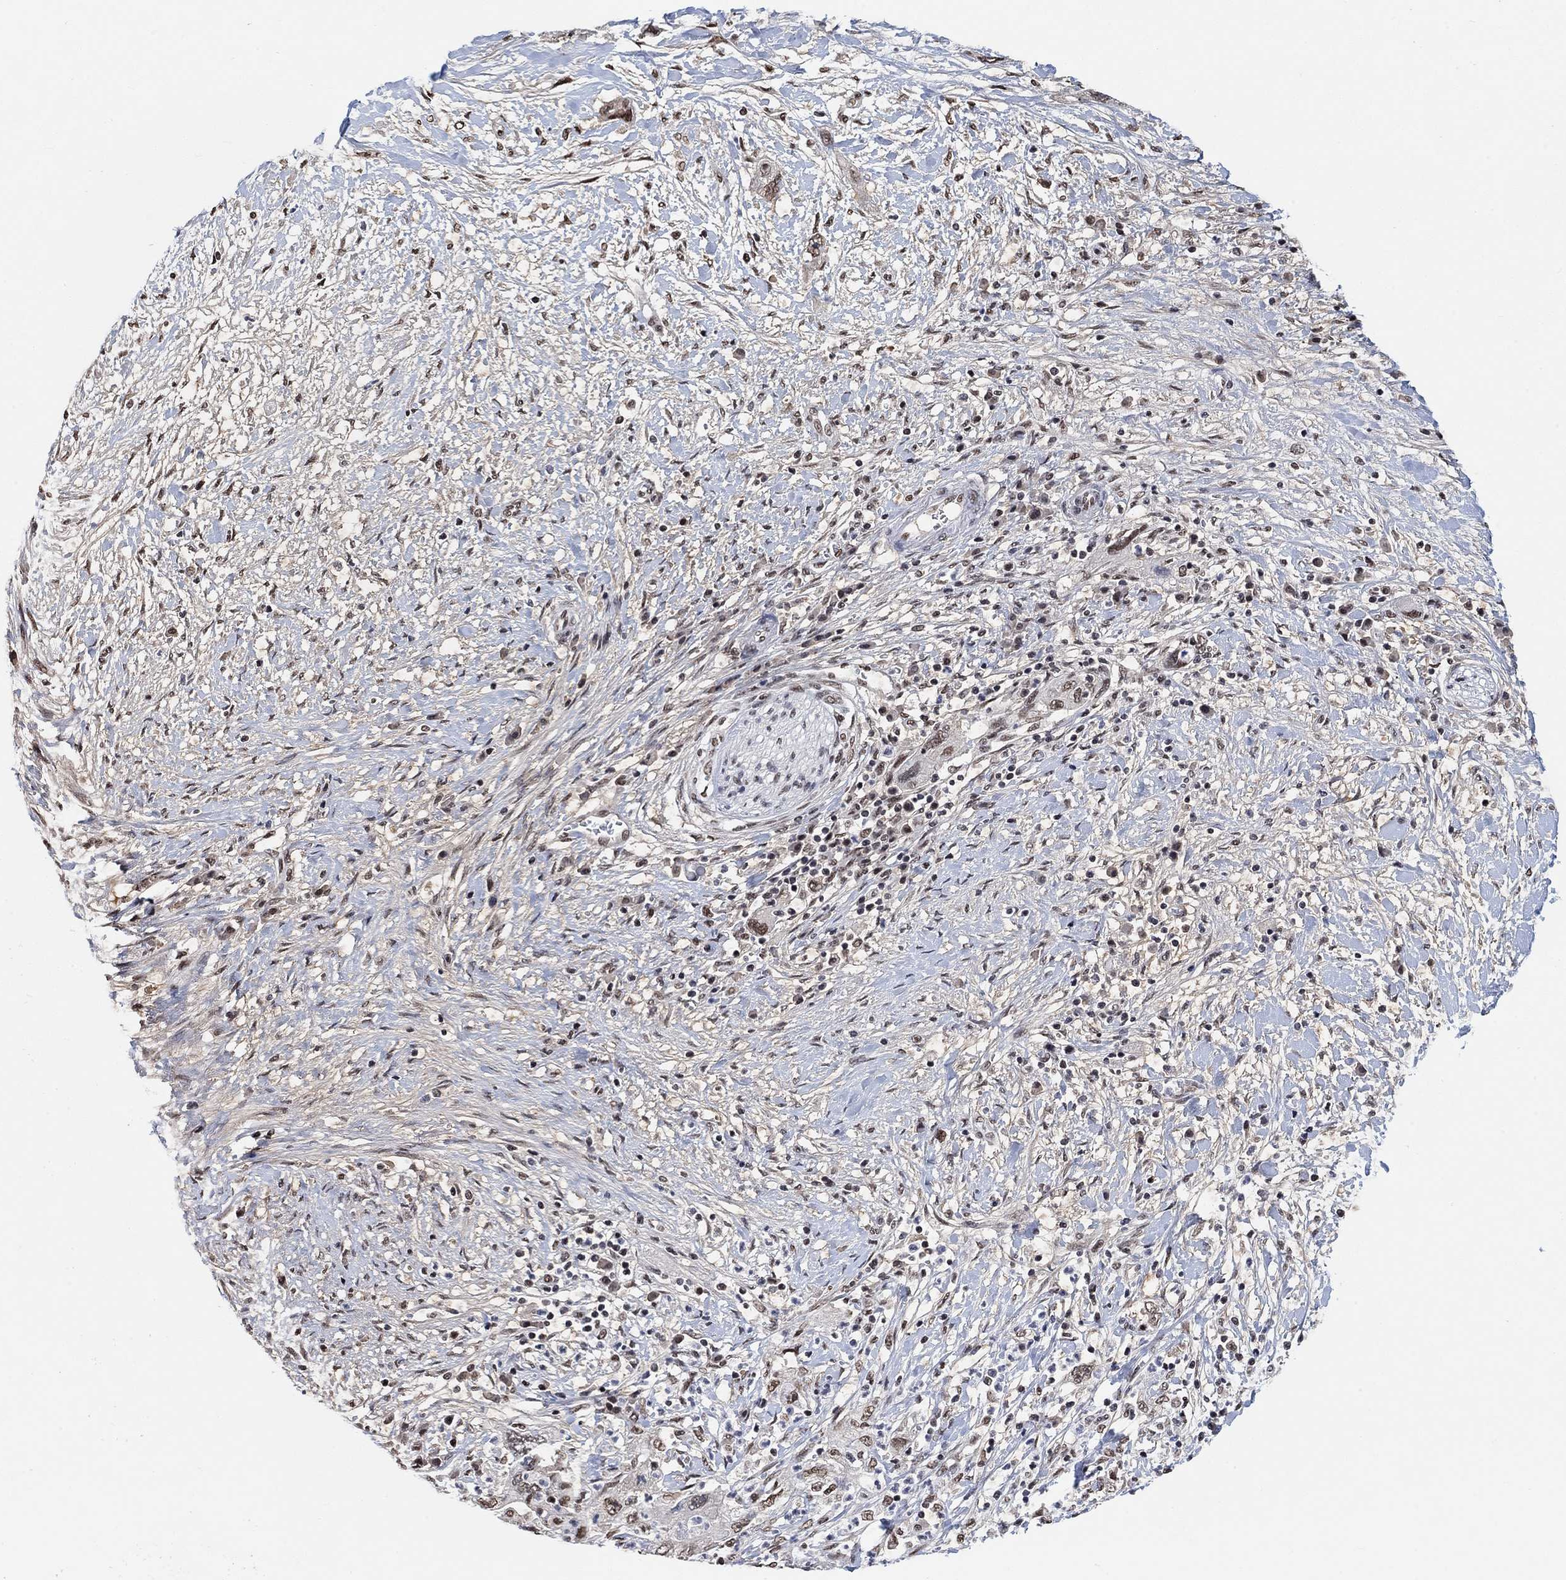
{"staining": {"intensity": "moderate", "quantity": ">75%", "location": "nuclear"}, "tissue": "pancreatic cancer", "cell_type": "Tumor cells", "image_type": "cancer", "snomed": [{"axis": "morphology", "description": "Adenocarcinoma, NOS"}, {"axis": "topography", "description": "Pancreas"}], "caption": "Moderate nuclear protein staining is present in approximately >75% of tumor cells in pancreatic cancer.", "gene": "USP39", "patient": {"sex": "female", "age": 73}}